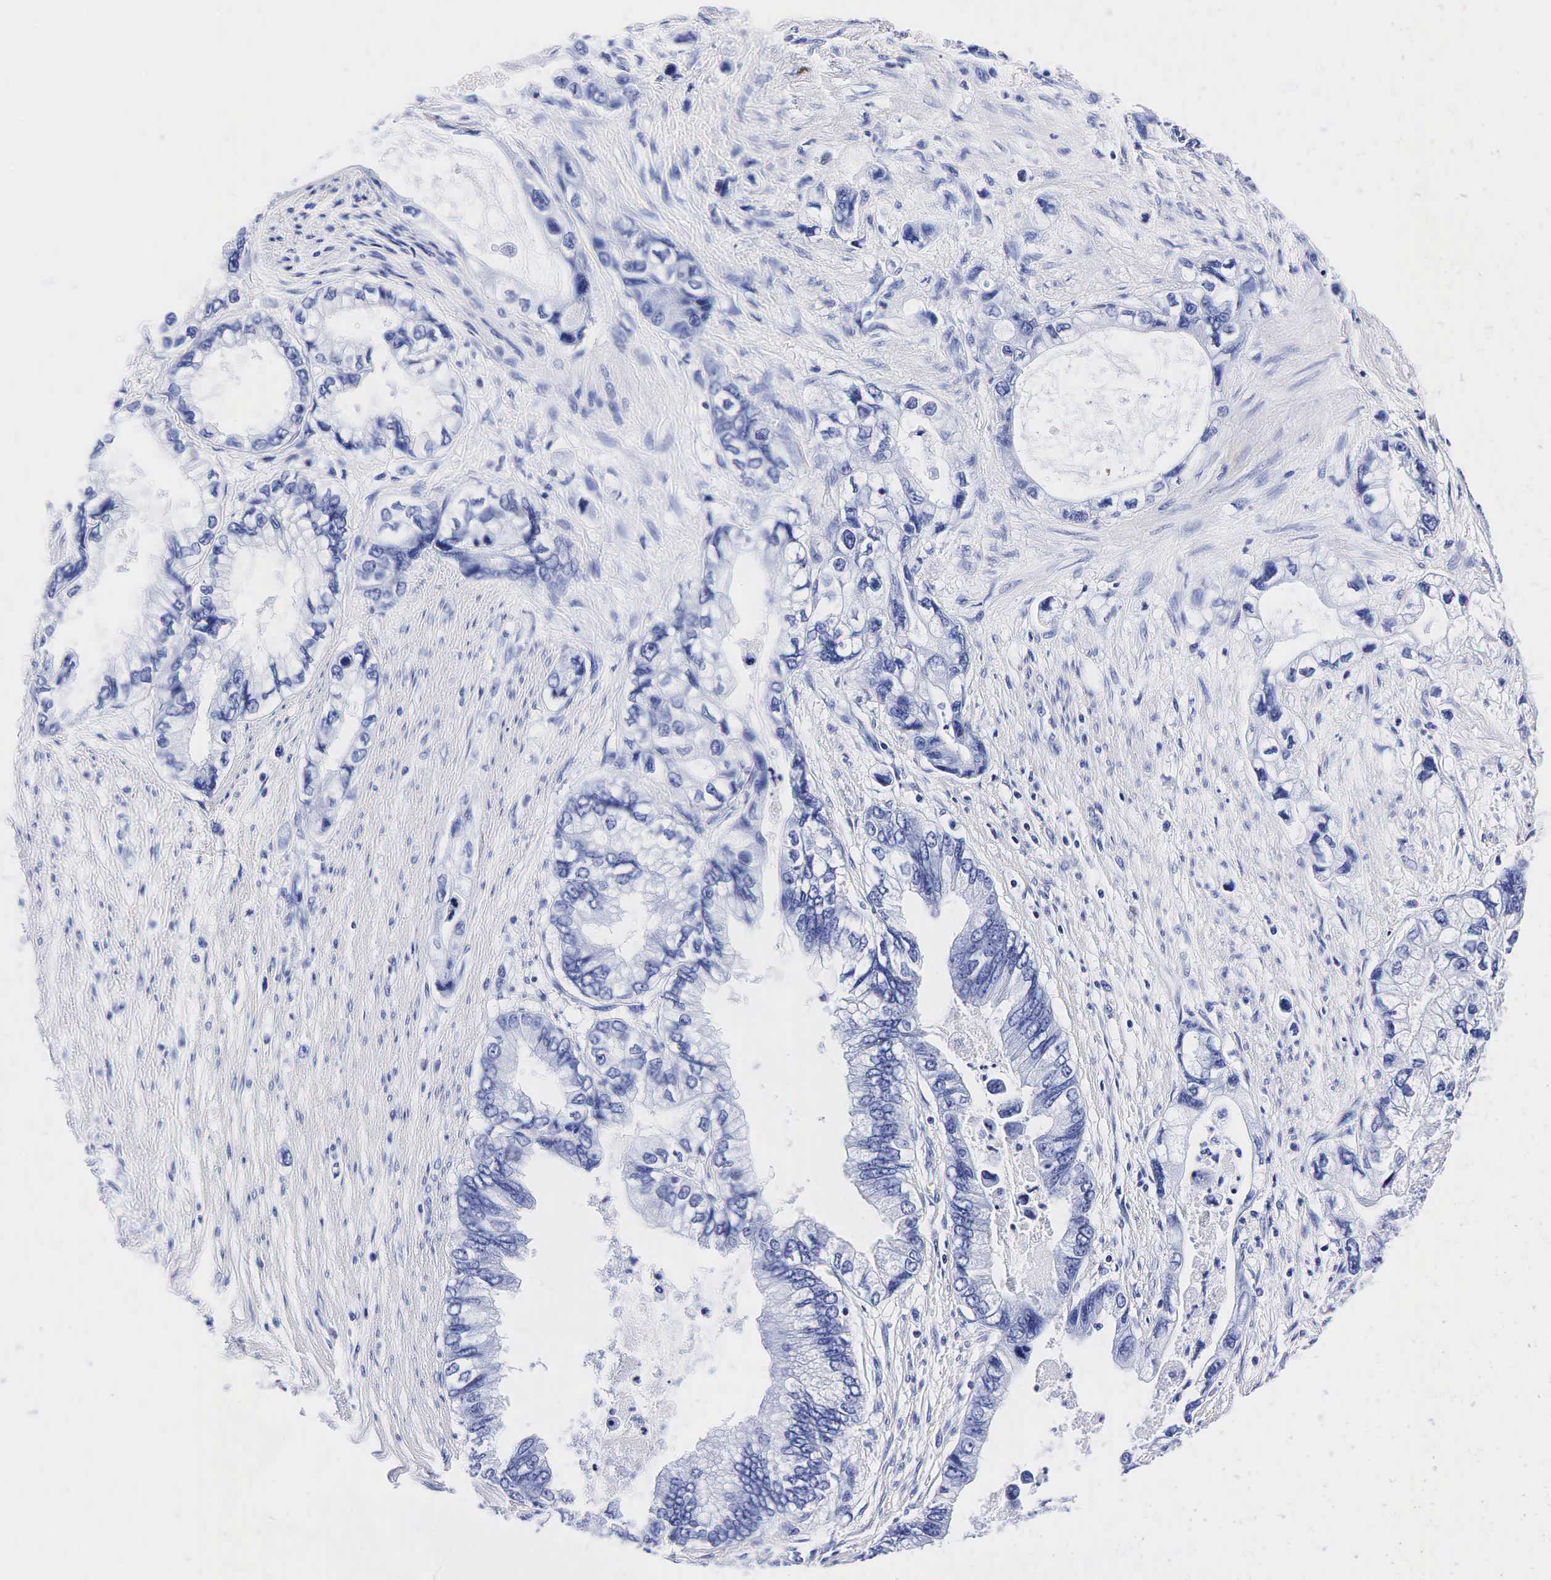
{"staining": {"intensity": "negative", "quantity": "none", "location": "none"}, "tissue": "pancreatic cancer", "cell_type": "Tumor cells", "image_type": "cancer", "snomed": [{"axis": "morphology", "description": "Adenocarcinoma, NOS"}, {"axis": "topography", "description": "Pancreas"}, {"axis": "topography", "description": "Stomach, upper"}], "caption": "Micrograph shows no significant protein positivity in tumor cells of pancreatic cancer.", "gene": "TG", "patient": {"sex": "male", "age": 77}}